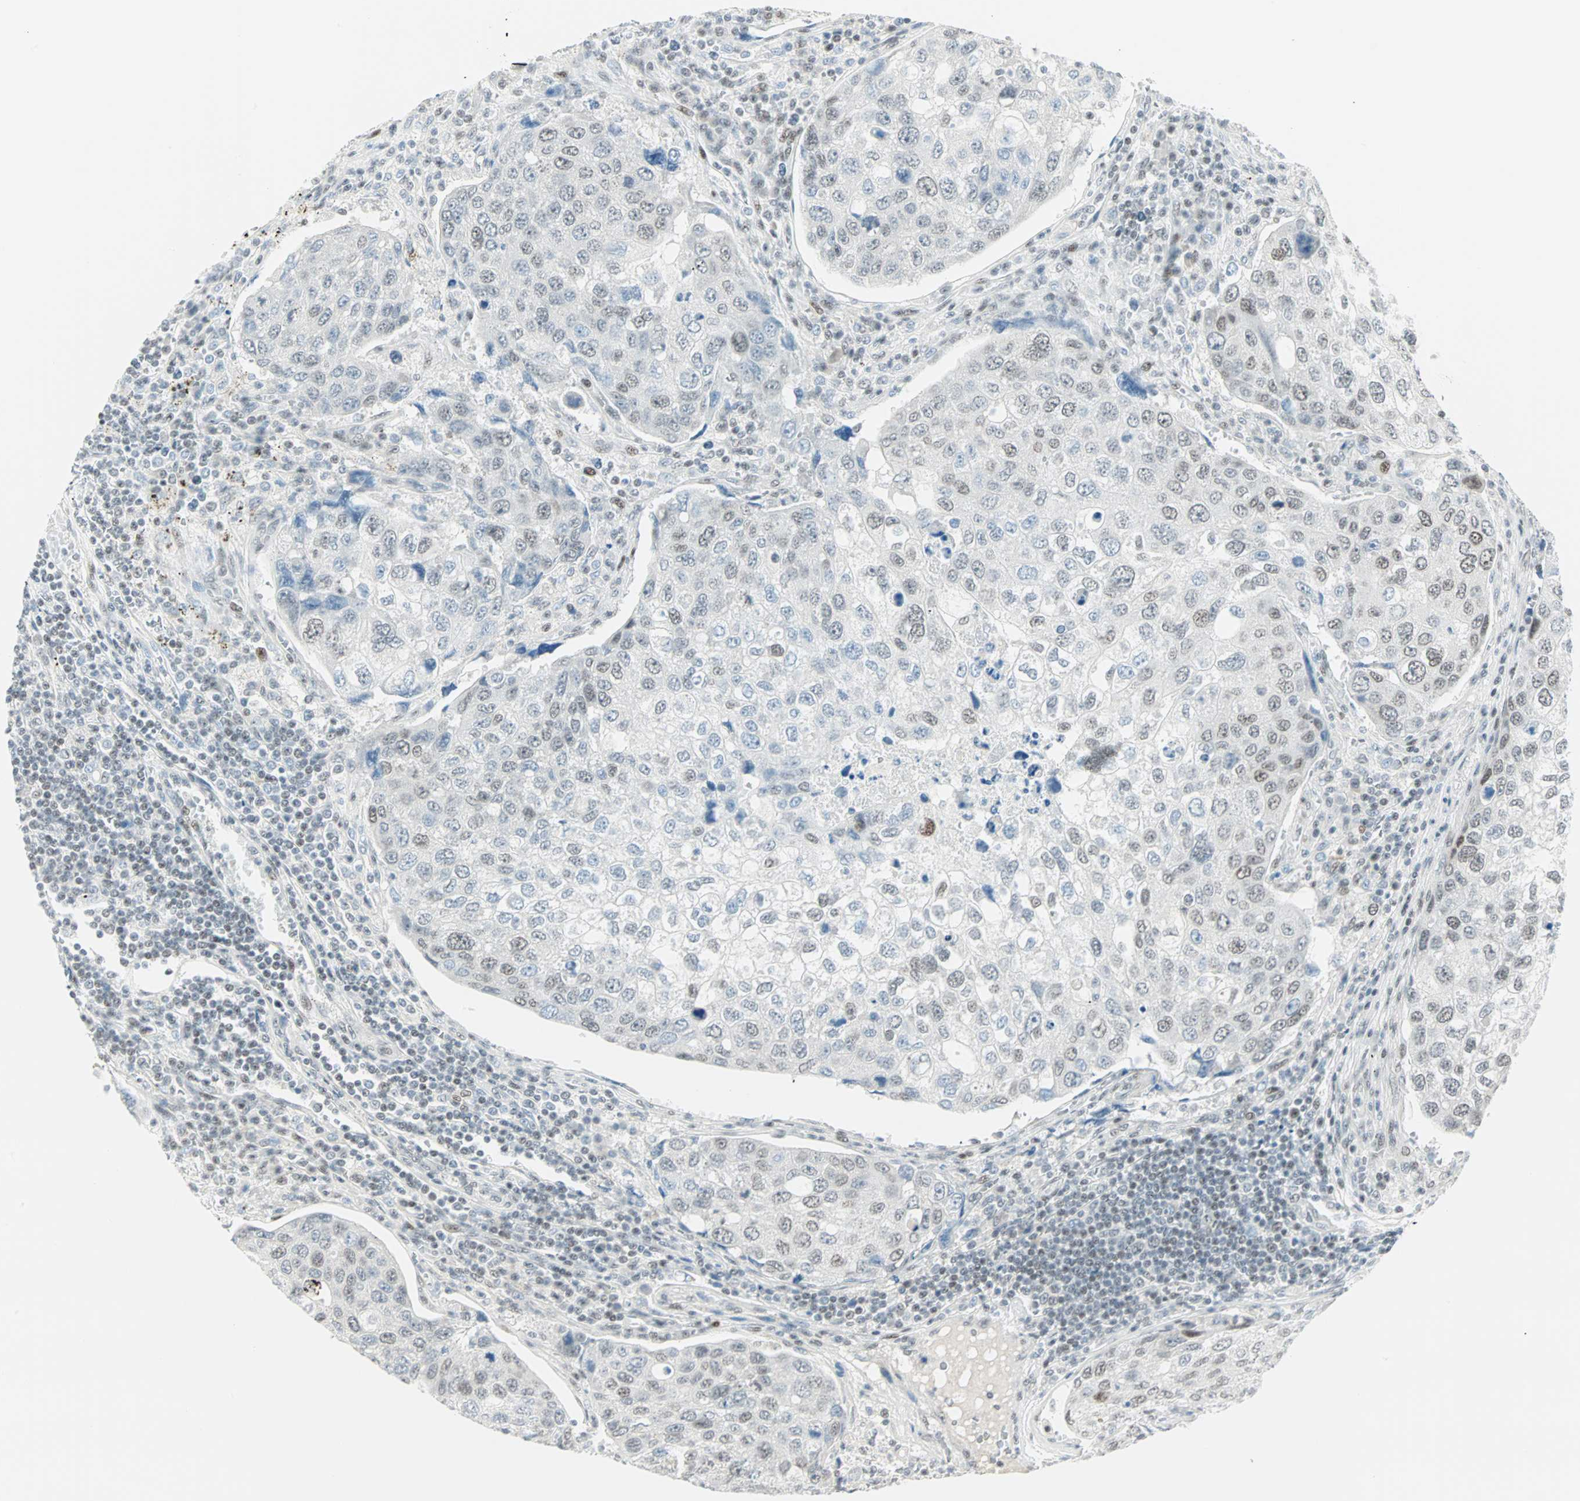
{"staining": {"intensity": "weak", "quantity": "<25%", "location": "cytoplasmic/membranous,nuclear"}, "tissue": "urothelial cancer", "cell_type": "Tumor cells", "image_type": "cancer", "snomed": [{"axis": "morphology", "description": "Urothelial carcinoma, High grade"}, {"axis": "topography", "description": "Lymph node"}, {"axis": "topography", "description": "Urinary bladder"}], "caption": "Tumor cells show no significant positivity in urothelial cancer.", "gene": "PKNOX1", "patient": {"sex": "male", "age": 51}}